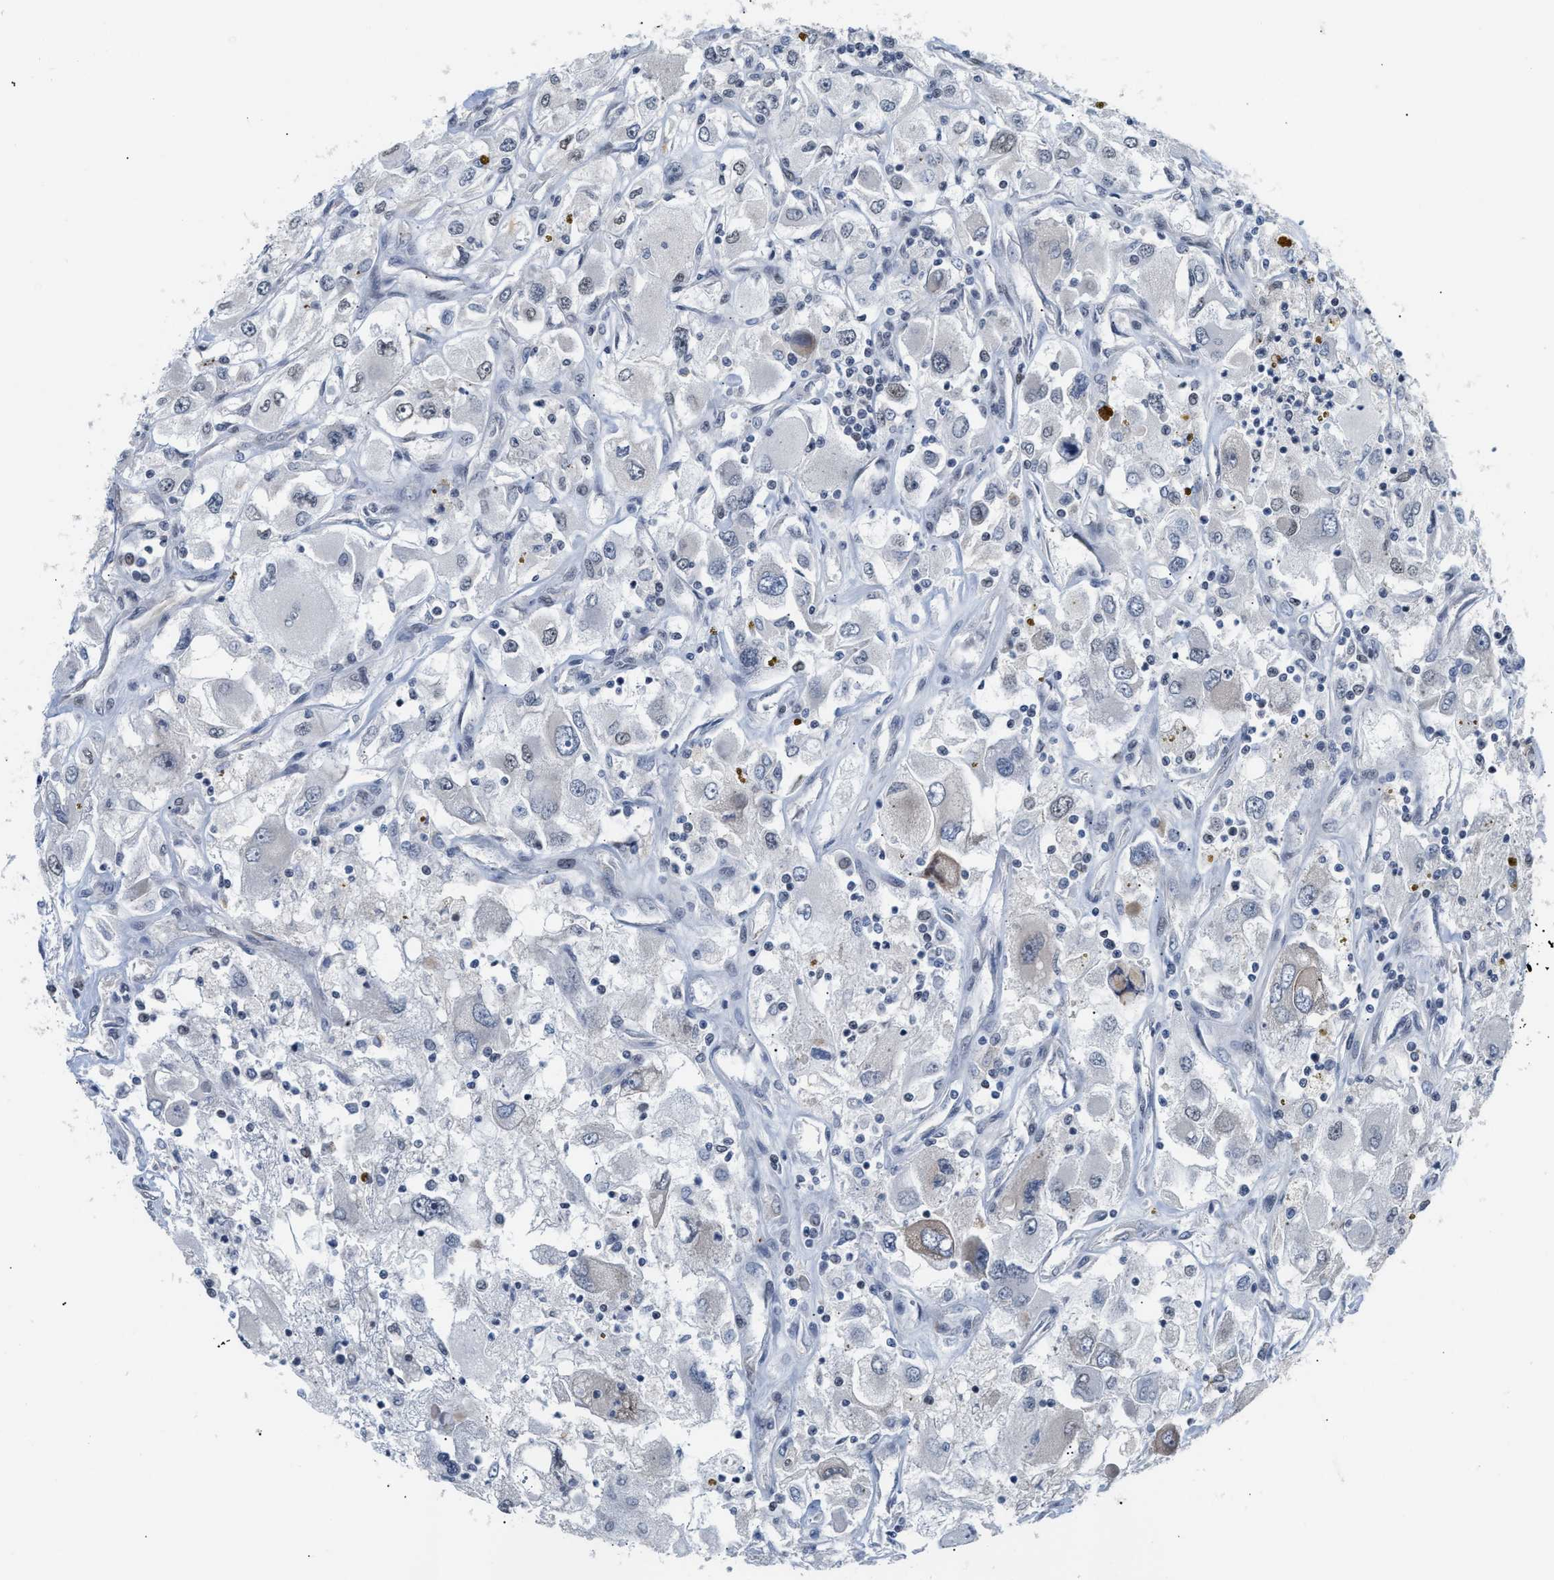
{"staining": {"intensity": "negative", "quantity": "none", "location": "none"}, "tissue": "renal cancer", "cell_type": "Tumor cells", "image_type": "cancer", "snomed": [{"axis": "morphology", "description": "Adenocarcinoma, NOS"}, {"axis": "topography", "description": "Kidney"}], "caption": "DAB immunohistochemical staining of human renal cancer (adenocarcinoma) shows no significant staining in tumor cells.", "gene": "TXNRD3", "patient": {"sex": "female", "age": 52}}